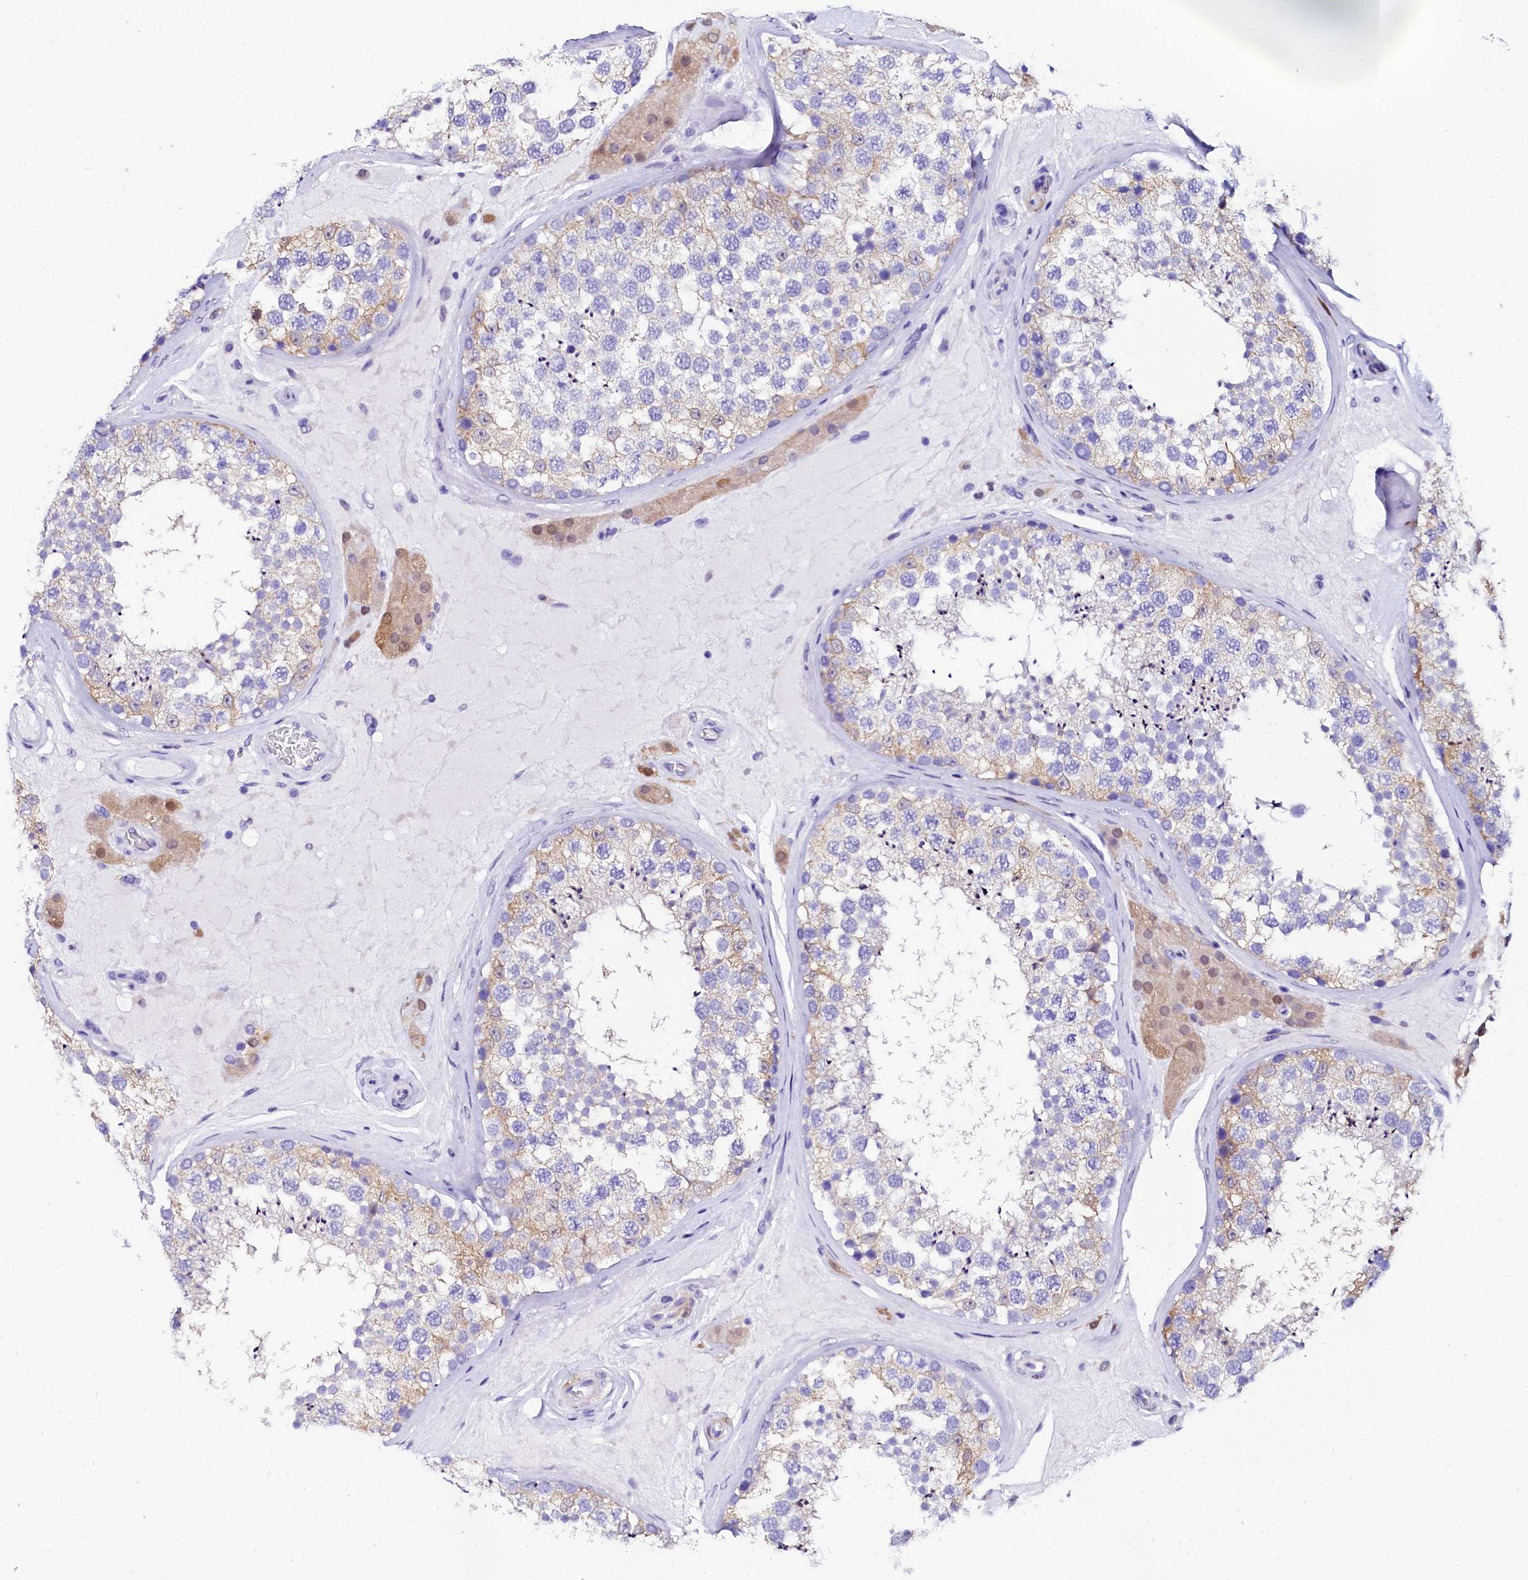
{"staining": {"intensity": "weak", "quantity": "25%-75%", "location": "cytoplasmic/membranous"}, "tissue": "testis", "cell_type": "Cells in seminiferous ducts", "image_type": "normal", "snomed": [{"axis": "morphology", "description": "Normal tissue, NOS"}, {"axis": "topography", "description": "Testis"}], "caption": "Testis stained for a protein displays weak cytoplasmic/membranous positivity in cells in seminiferous ducts. Using DAB (brown) and hematoxylin (blue) stains, captured at high magnification using brightfield microscopy.", "gene": "SORD", "patient": {"sex": "male", "age": 46}}